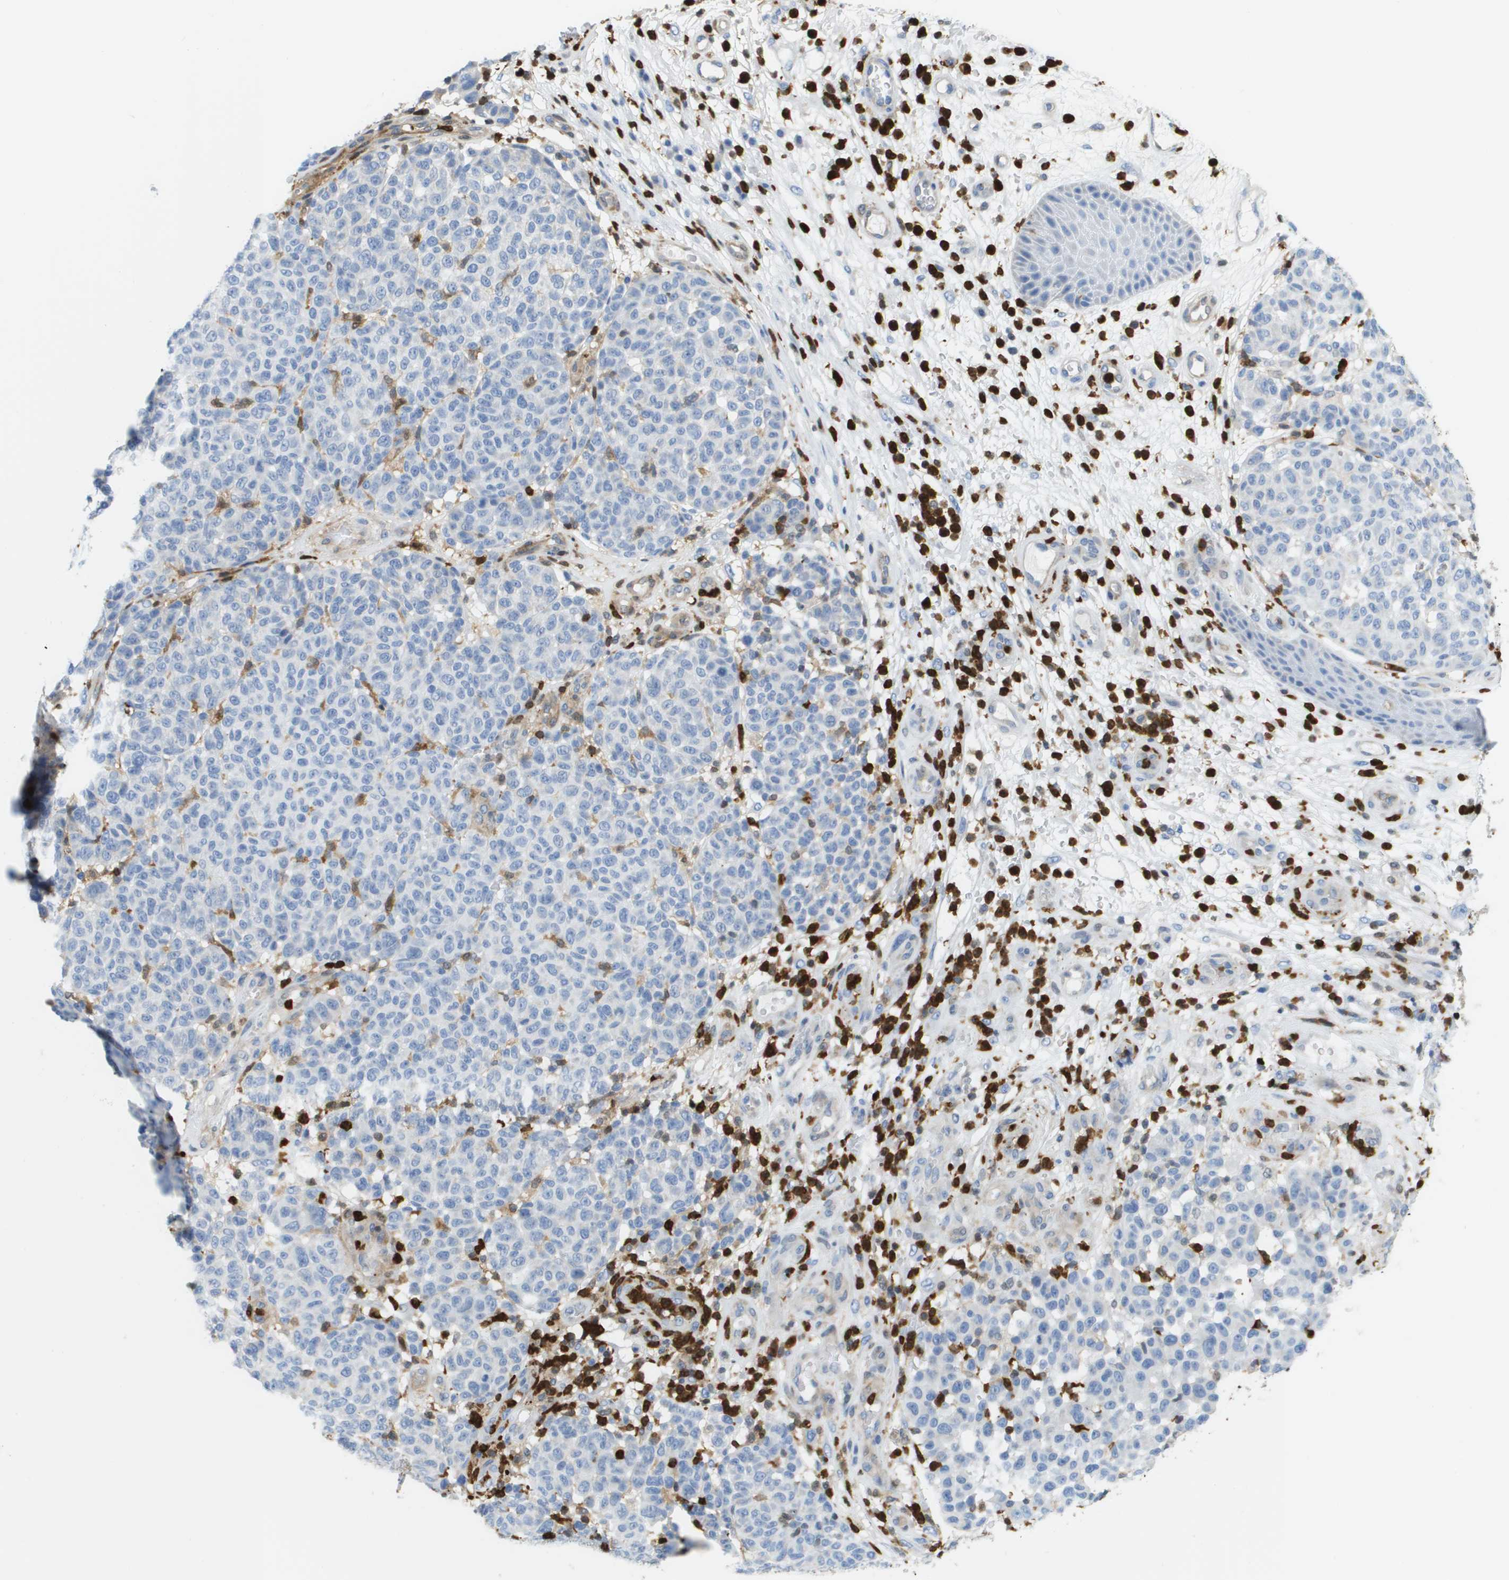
{"staining": {"intensity": "negative", "quantity": "none", "location": "none"}, "tissue": "melanoma", "cell_type": "Tumor cells", "image_type": "cancer", "snomed": [{"axis": "morphology", "description": "Malignant melanoma, NOS"}, {"axis": "topography", "description": "Skin"}], "caption": "Image shows no significant protein positivity in tumor cells of malignant melanoma.", "gene": "DOCK5", "patient": {"sex": "male", "age": 59}}